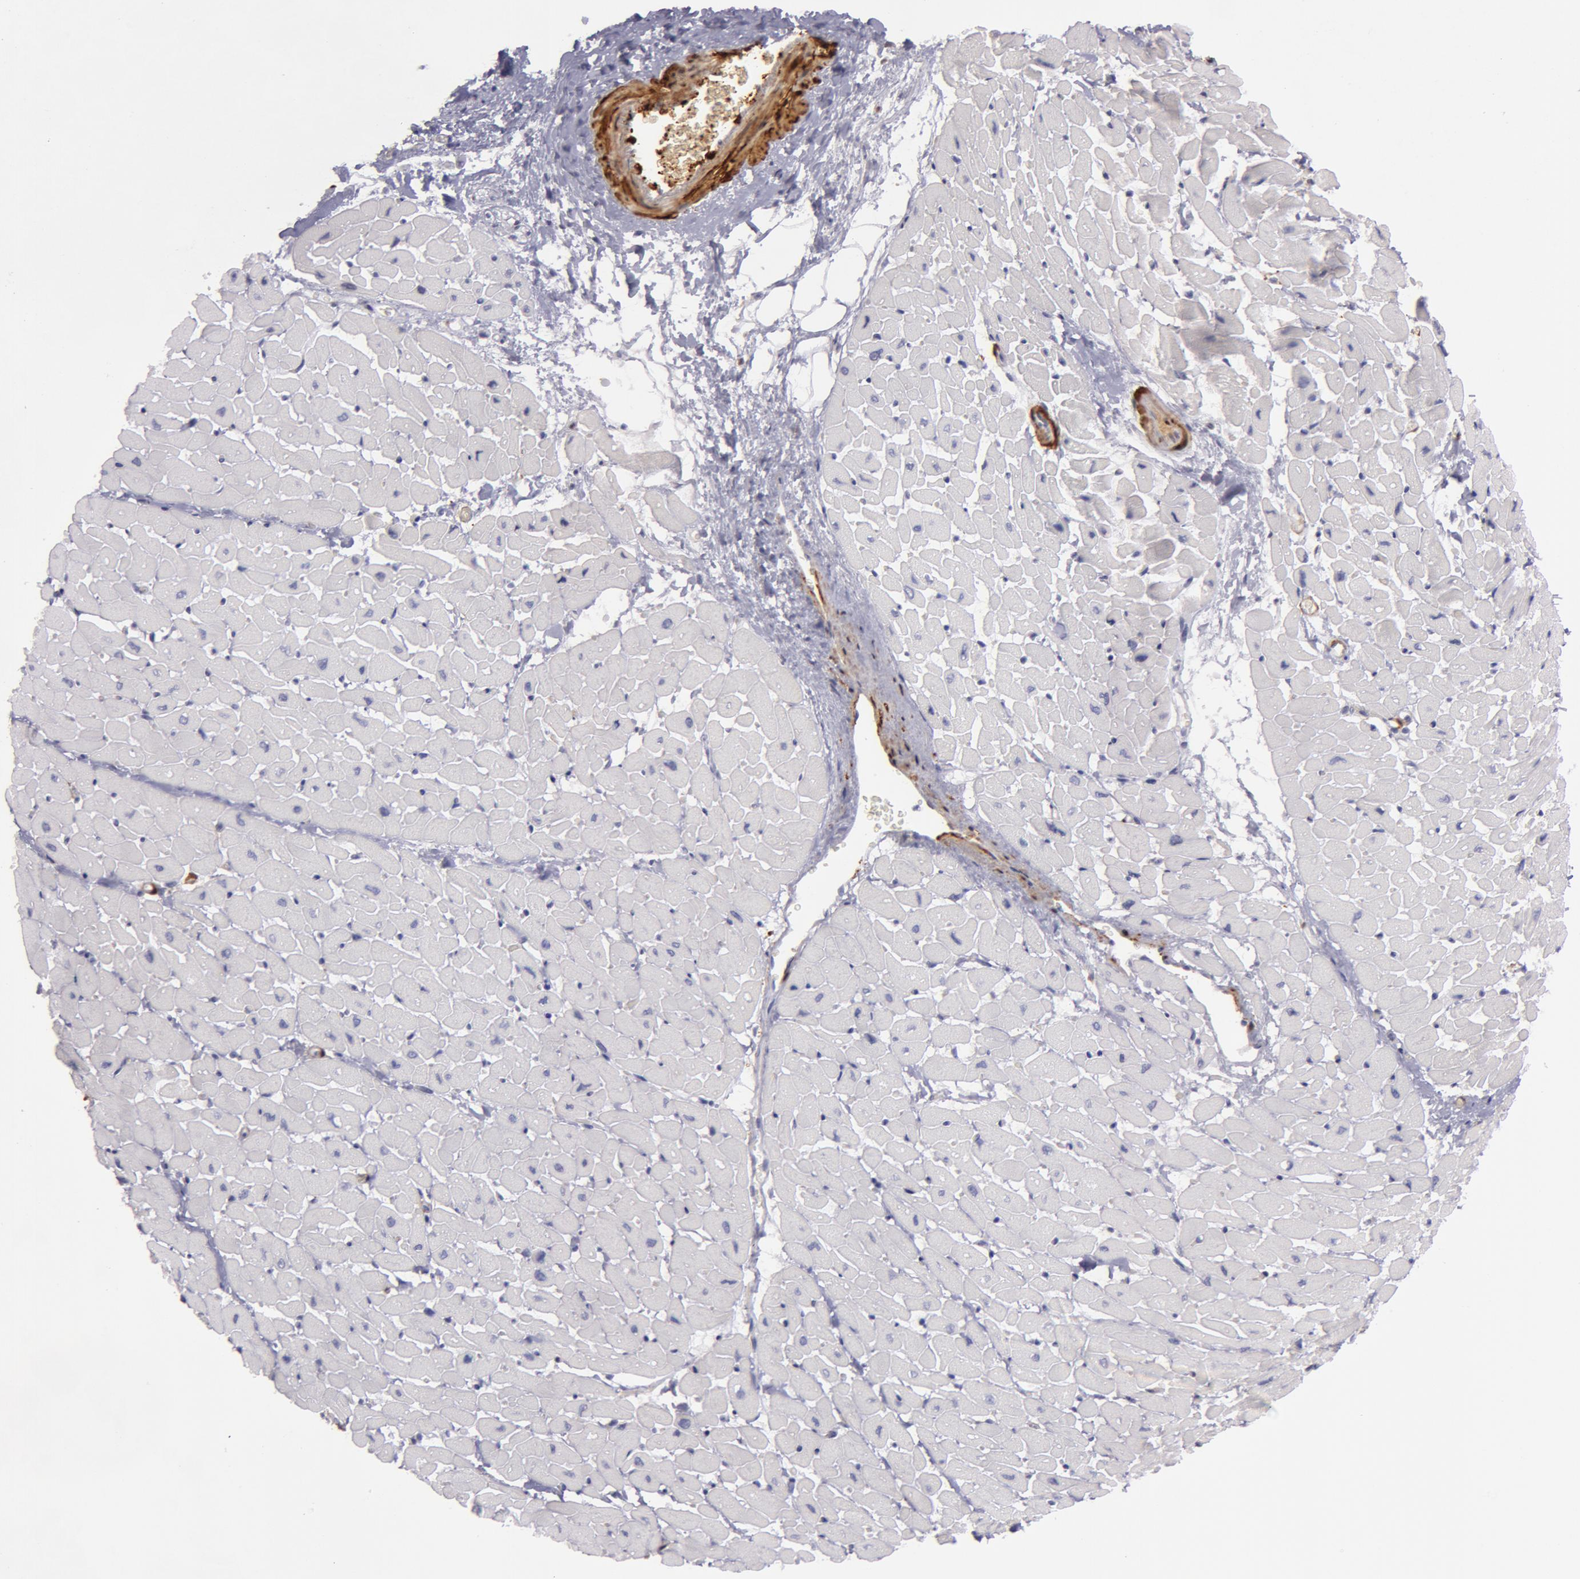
{"staining": {"intensity": "negative", "quantity": "none", "location": "none"}, "tissue": "heart muscle", "cell_type": "Cardiomyocytes", "image_type": "normal", "snomed": [{"axis": "morphology", "description": "Normal tissue, NOS"}, {"axis": "topography", "description": "Heart"}], "caption": "Human heart muscle stained for a protein using IHC displays no expression in cardiomyocytes.", "gene": "TAGLN", "patient": {"sex": "male", "age": 45}}